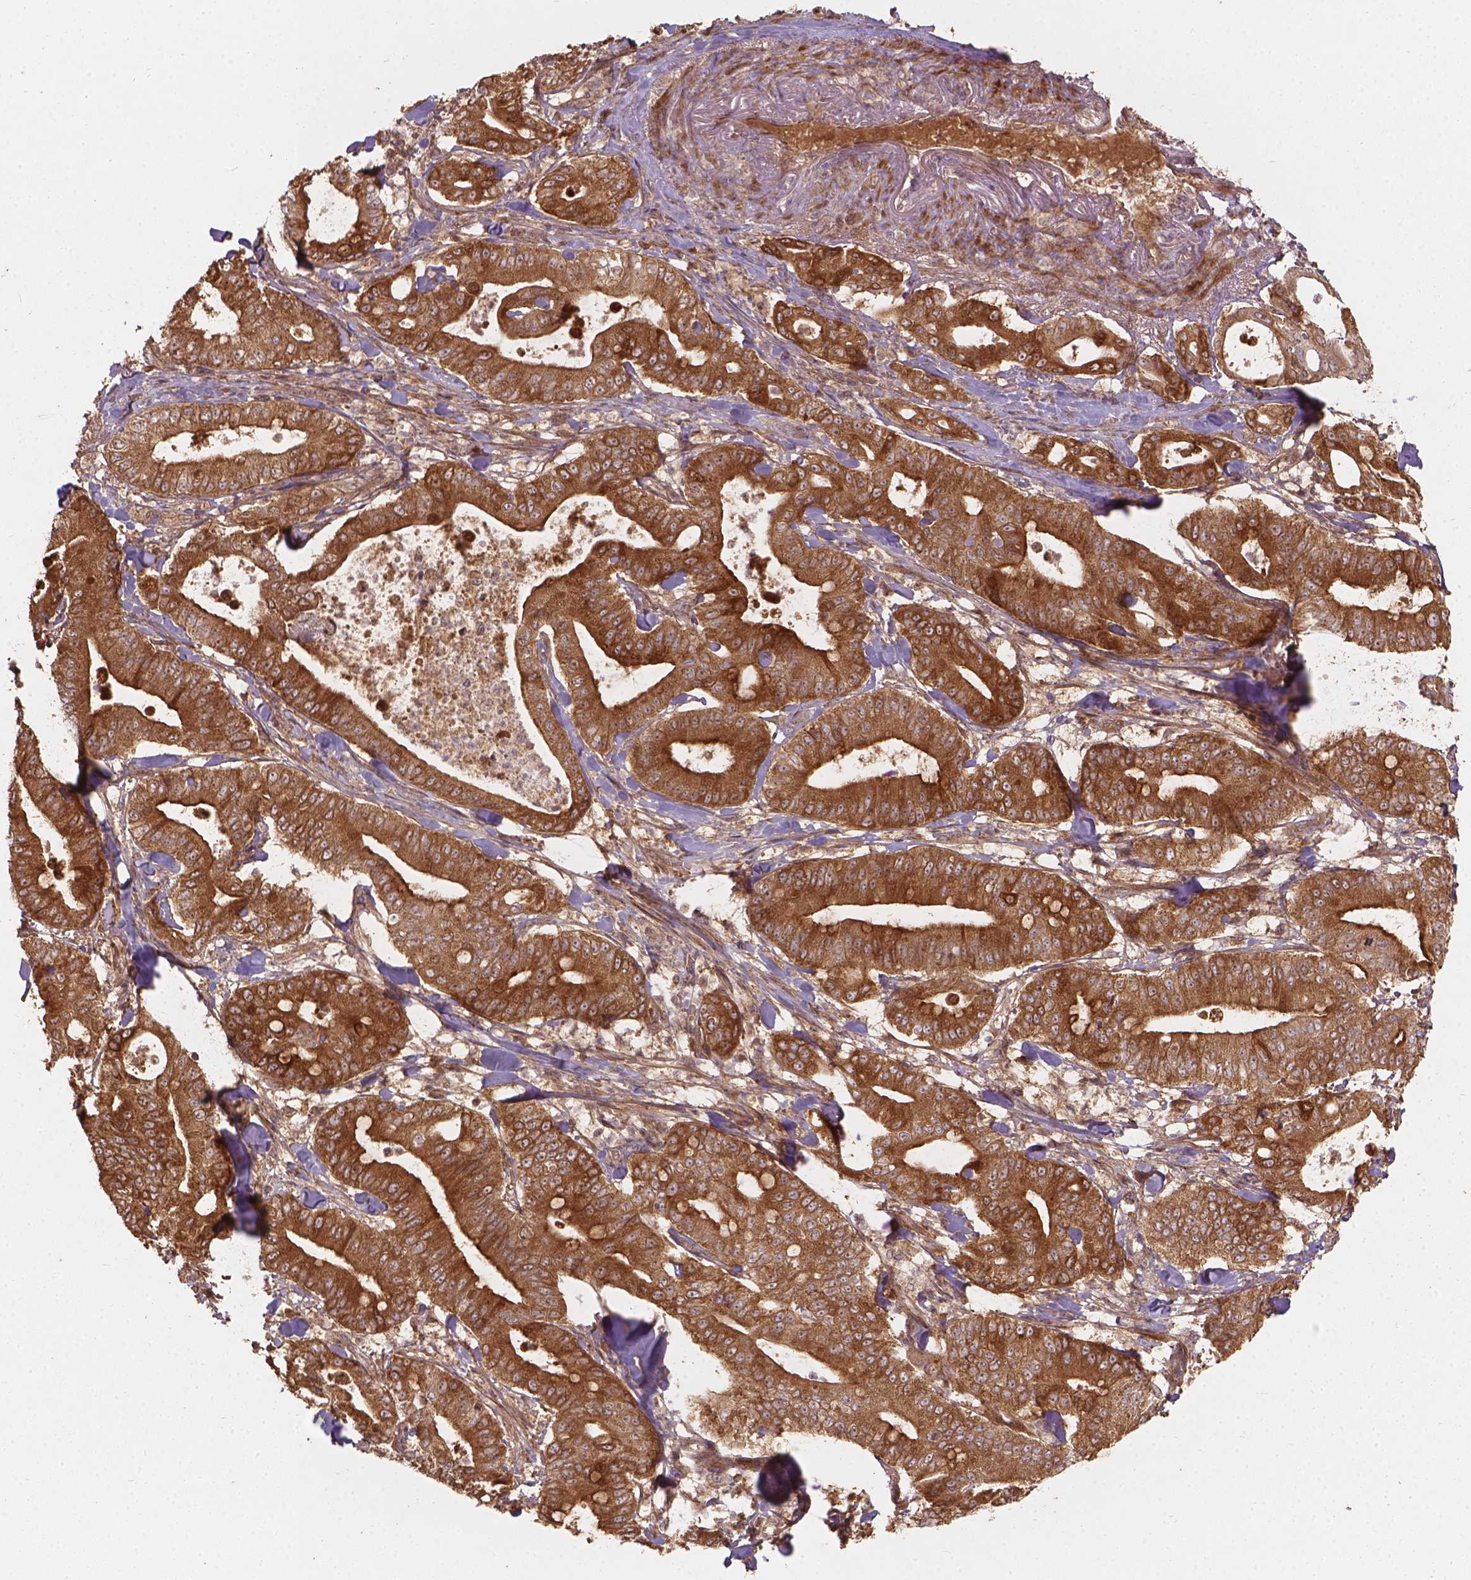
{"staining": {"intensity": "strong", "quantity": ">75%", "location": "cytoplasmic/membranous"}, "tissue": "pancreatic cancer", "cell_type": "Tumor cells", "image_type": "cancer", "snomed": [{"axis": "morphology", "description": "Adenocarcinoma, NOS"}, {"axis": "topography", "description": "Pancreas"}], "caption": "Immunohistochemical staining of human pancreatic cancer (adenocarcinoma) exhibits strong cytoplasmic/membranous protein staining in about >75% of tumor cells.", "gene": "XPR1", "patient": {"sex": "male", "age": 71}}